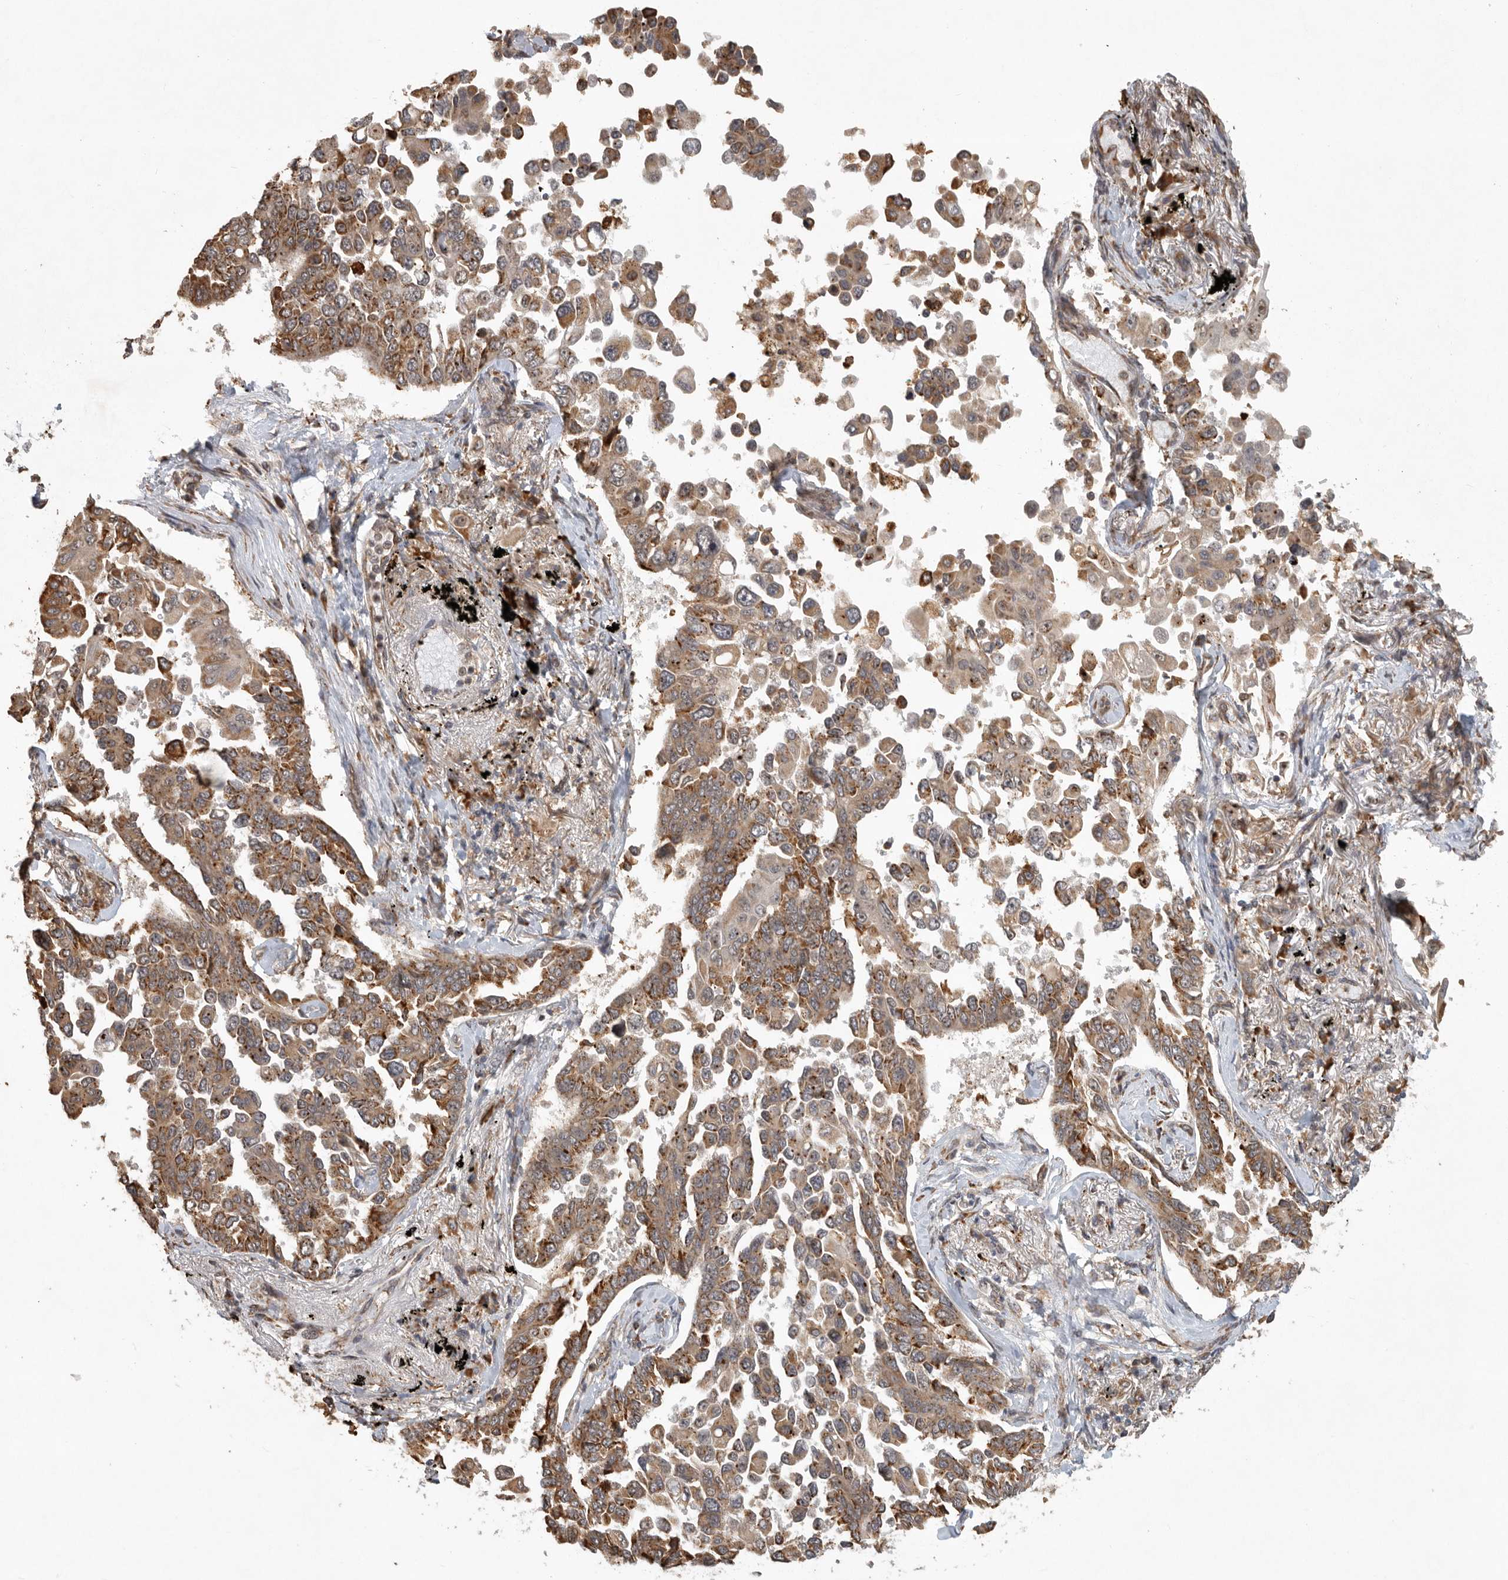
{"staining": {"intensity": "moderate", "quantity": "25%-75%", "location": "cytoplasmic/membranous,nuclear"}, "tissue": "lung cancer", "cell_type": "Tumor cells", "image_type": "cancer", "snomed": [{"axis": "morphology", "description": "Adenocarcinoma, NOS"}, {"axis": "topography", "description": "Lung"}], "caption": "Immunohistochemistry (IHC) (DAB) staining of human lung adenocarcinoma shows moderate cytoplasmic/membranous and nuclear protein positivity in approximately 25%-75% of tumor cells. Ihc stains the protein in brown and the nuclei are stained blue.", "gene": "ZNF83", "patient": {"sex": "female", "age": 67}}